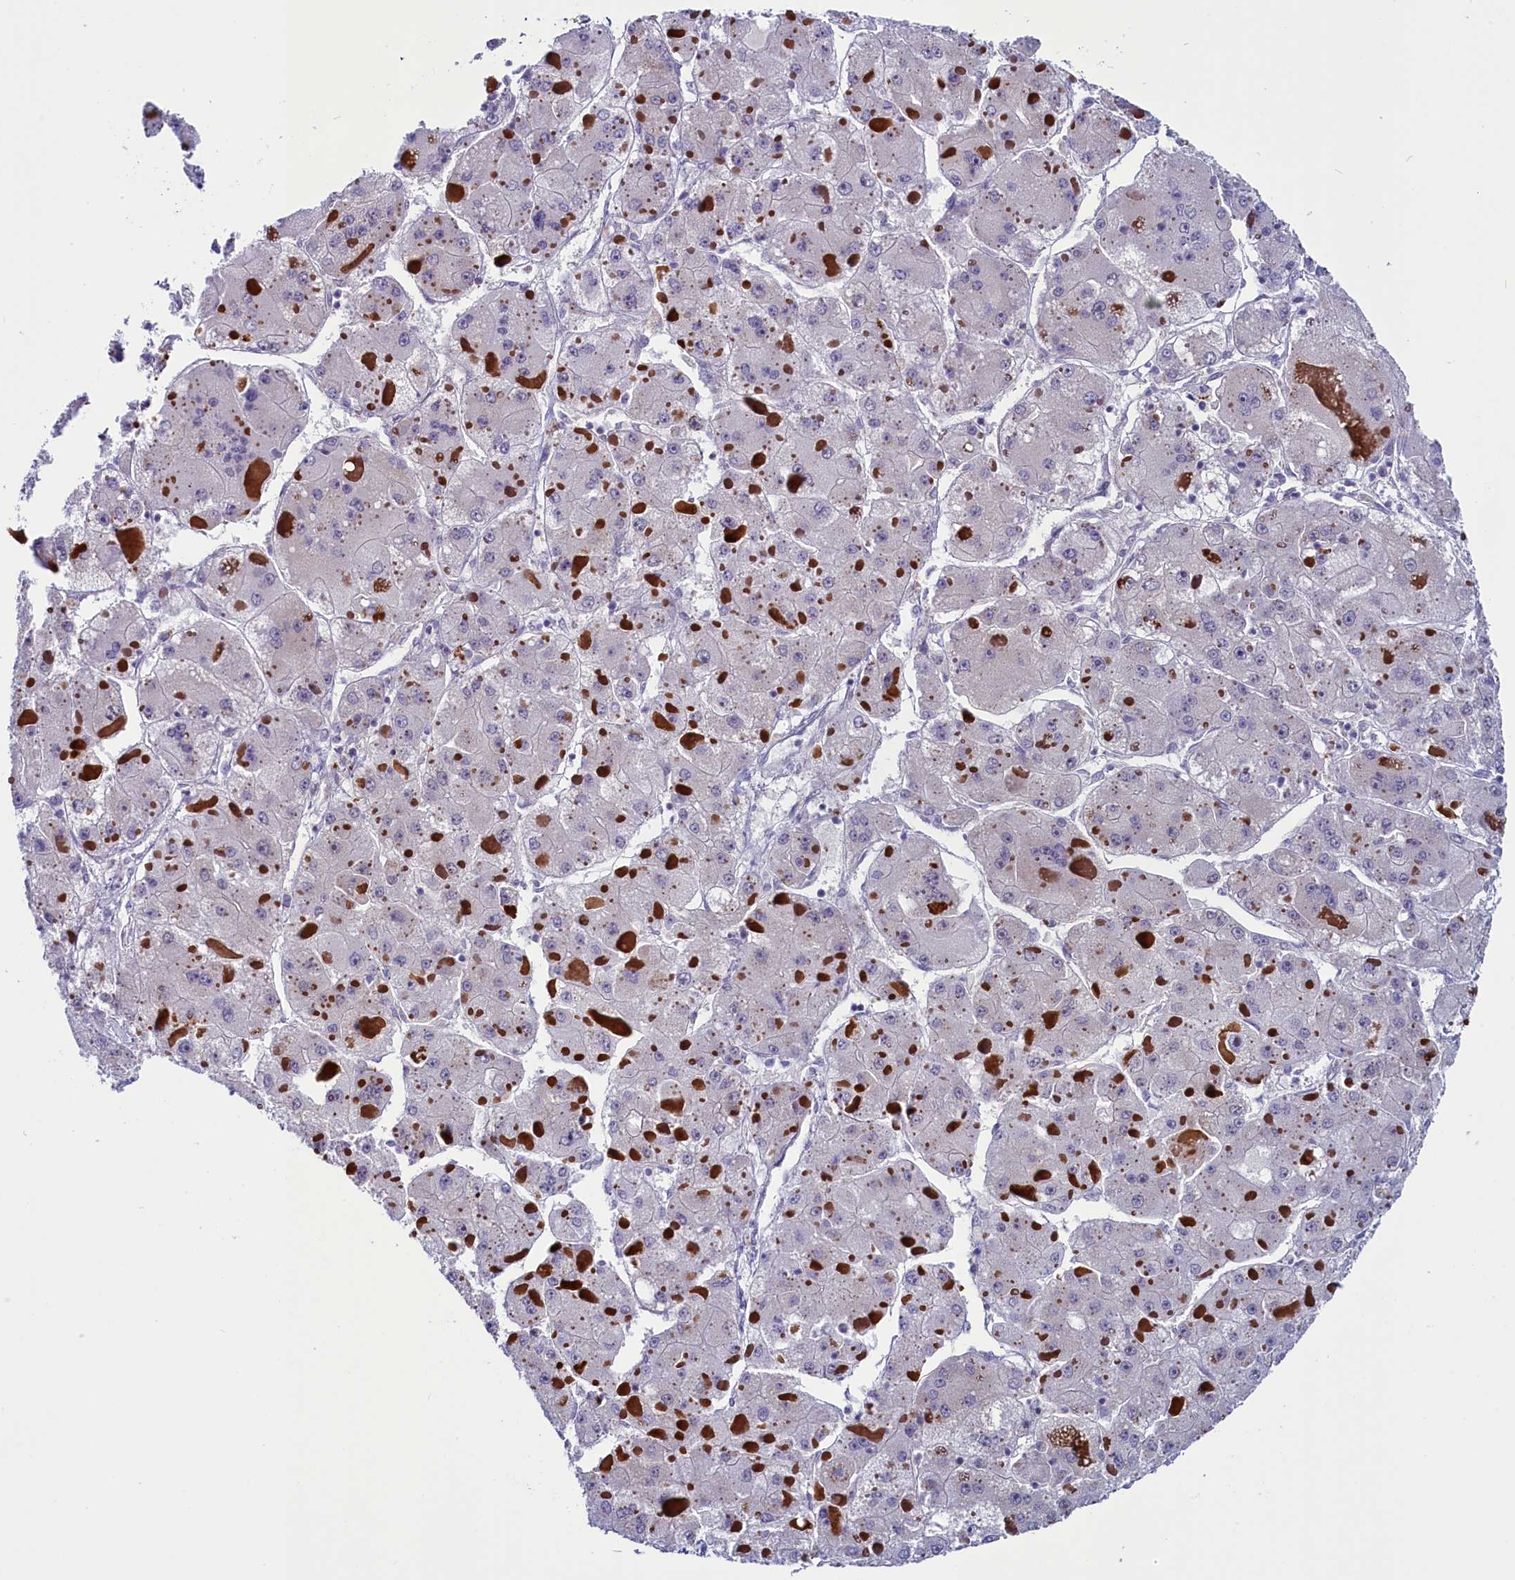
{"staining": {"intensity": "negative", "quantity": "none", "location": "none"}, "tissue": "liver cancer", "cell_type": "Tumor cells", "image_type": "cancer", "snomed": [{"axis": "morphology", "description": "Carcinoma, Hepatocellular, NOS"}, {"axis": "topography", "description": "Liver"}], "caption": "Histopathology image shows no significant protein staining in tumor cells of liver cancer (hepatocellular carcinoma).", "gene": "CIAPIN1", "patient": {"sex": "female", "age": 73}}